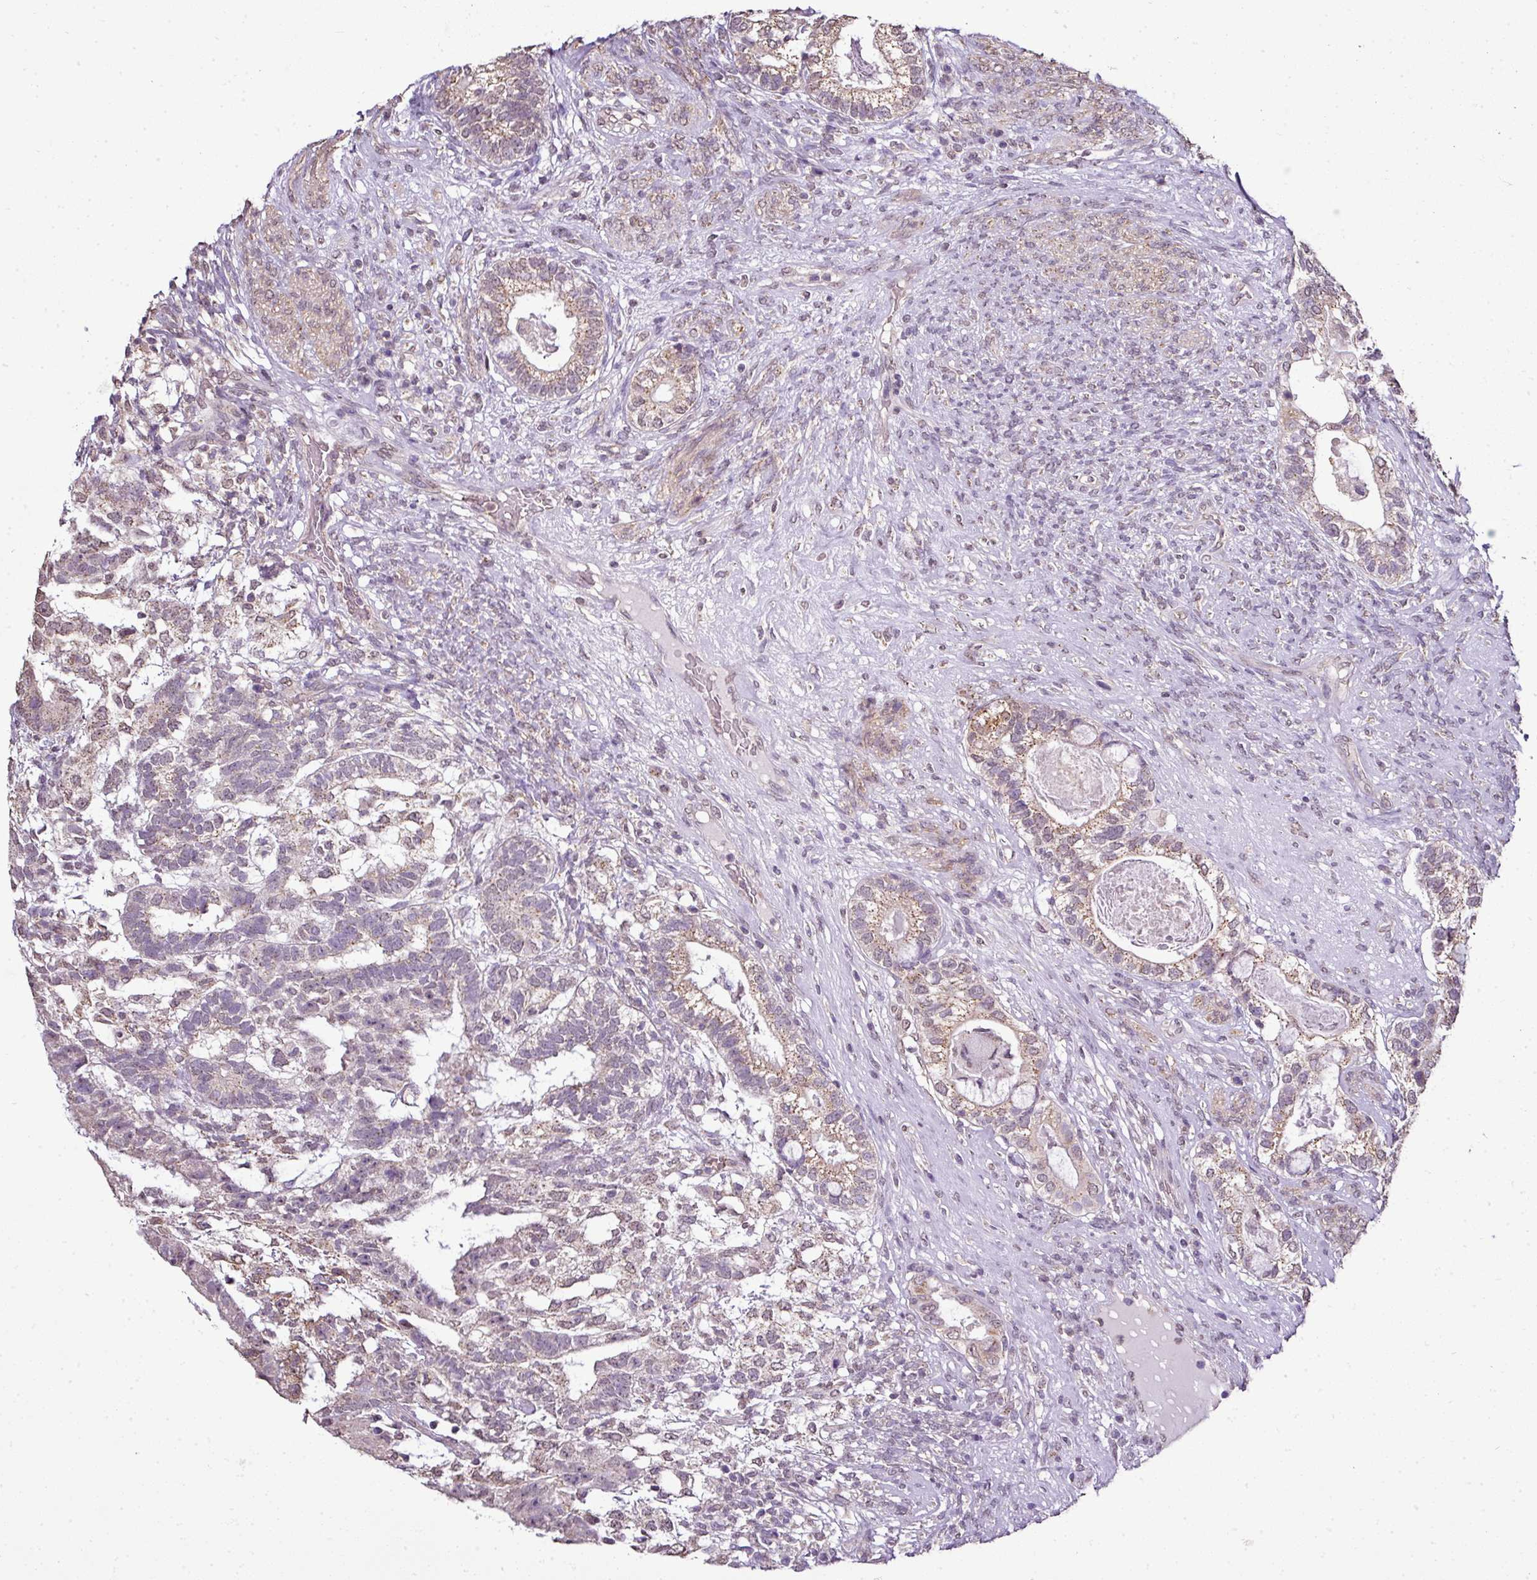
{"staining": {"intensity": "weak", "quantity": "25%-75%", "location": "cytoplasmic/membranous"}, "tissue": "testis cancer", "cell_type": "Tumor cells", "image_type": "cancer", "snomed": [{"axis": "morphology", "description": "Seminoma, NOS"}, {"axis": "morphology", "description": "Carcinoma, Embryonal, NOS"}, {"axis": "topography", "description": "Testis"}], "caption": "A photomicrograph of human testis cancer (embryonal carcinoma) stained for a protein exhibits weak cytoplasmic/membranous brown staining in tumor cells.", "gene": "JPH2", "patient": {"sex": "male", "age": 41}}